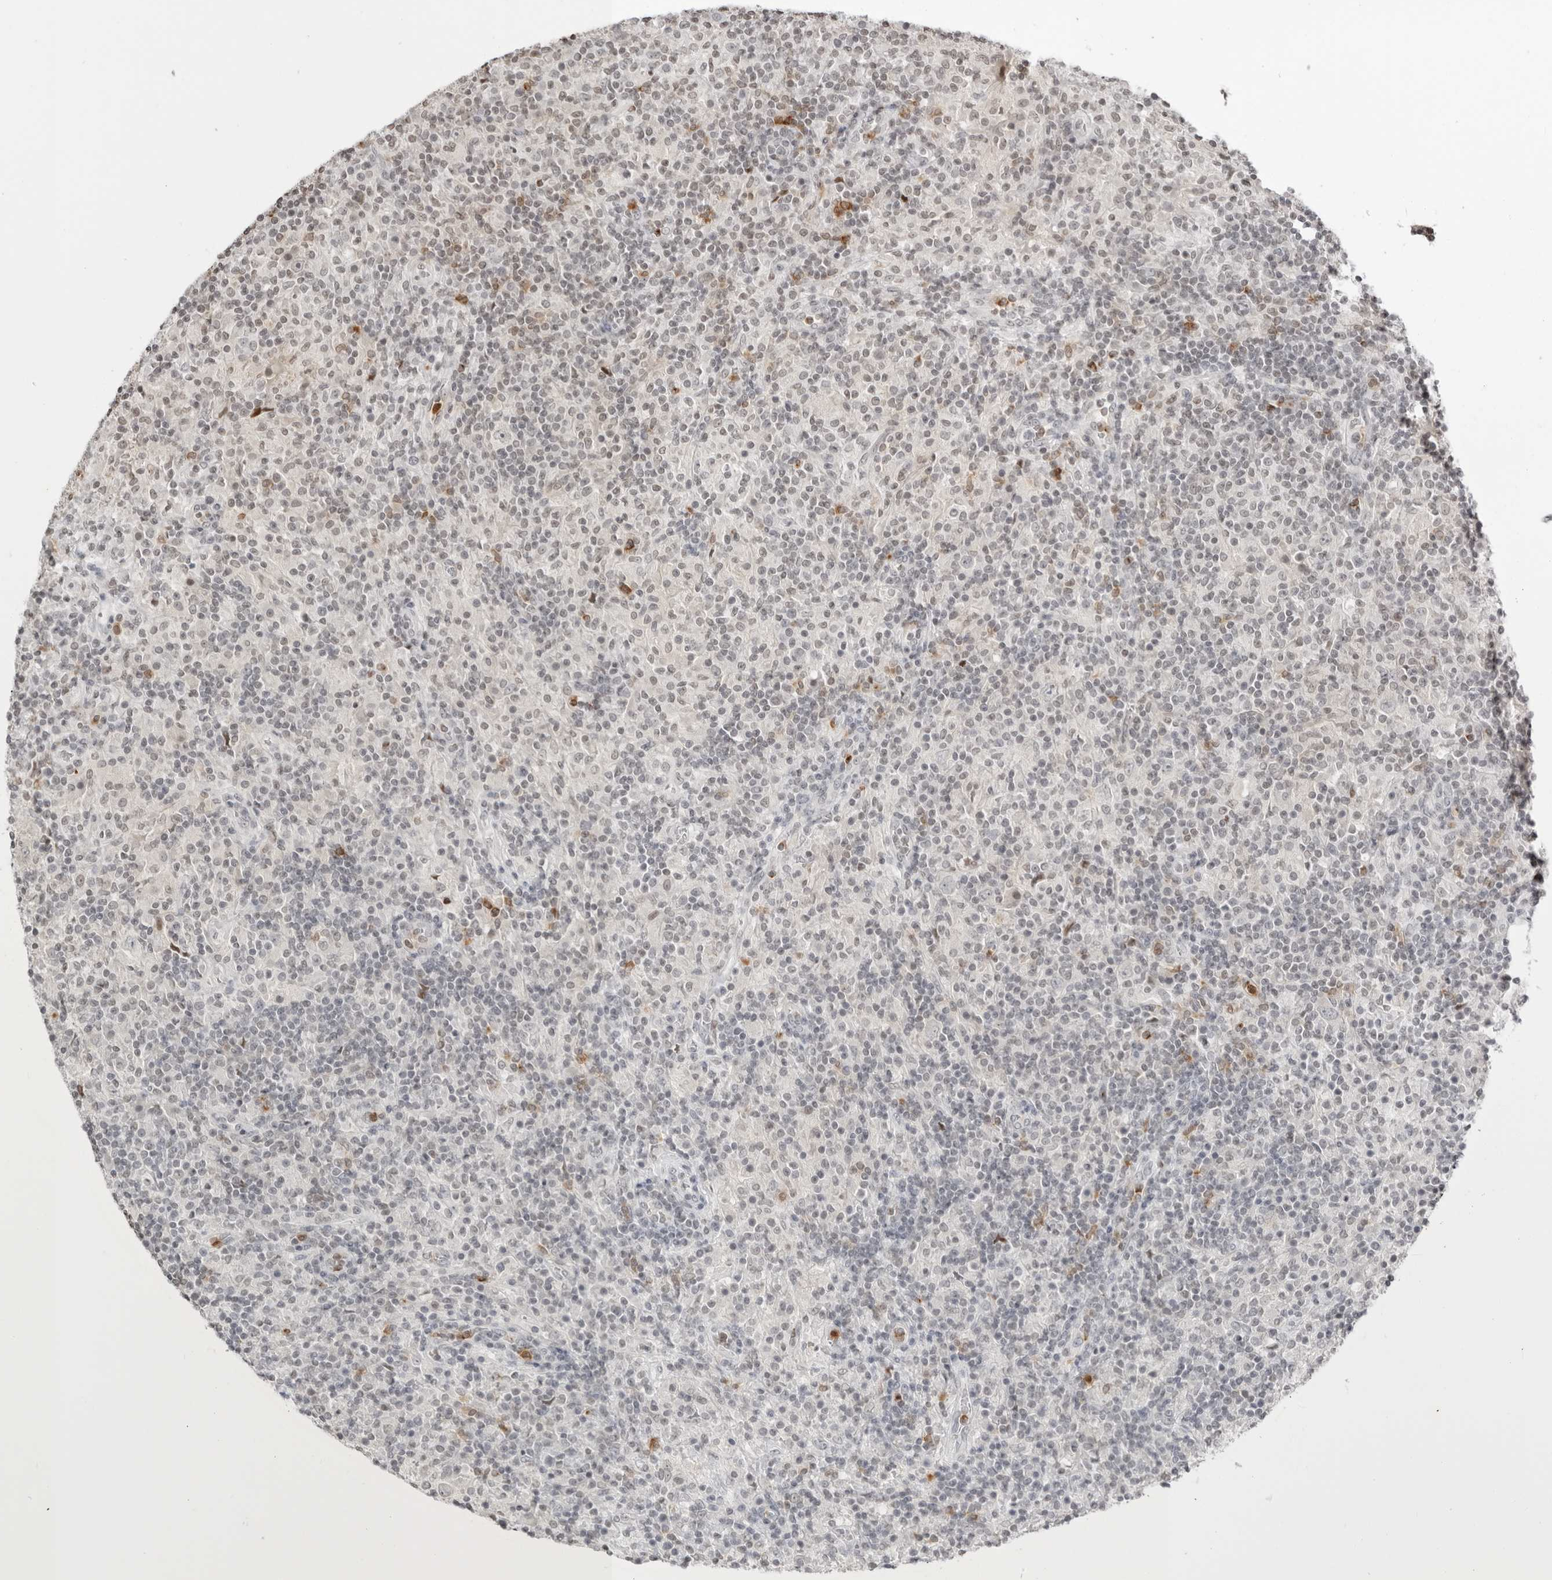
{"staining": {"intensity": "negative", "quantity": "none", "location": "none"}, "tissue": "lymphoma", "cell_type": "Tumor cells", "image_type": "cancer", "snomed": [{"axis": "morphology", "description": "Hodgkin's disease, NOS"}, {"axis": "topography", "description": "Lymph node"}], "caption": "Immunohistochemistry (IHC) micrograph of neoplastic tissue: human Hodgkin's disease stained with DAB exhibits no significant protein staining in tumor cells. (DAB immunohistochemistry (IHC), high magnification).", "gene": "RNF146", "patient": {"sex": "male", "age": 70}}